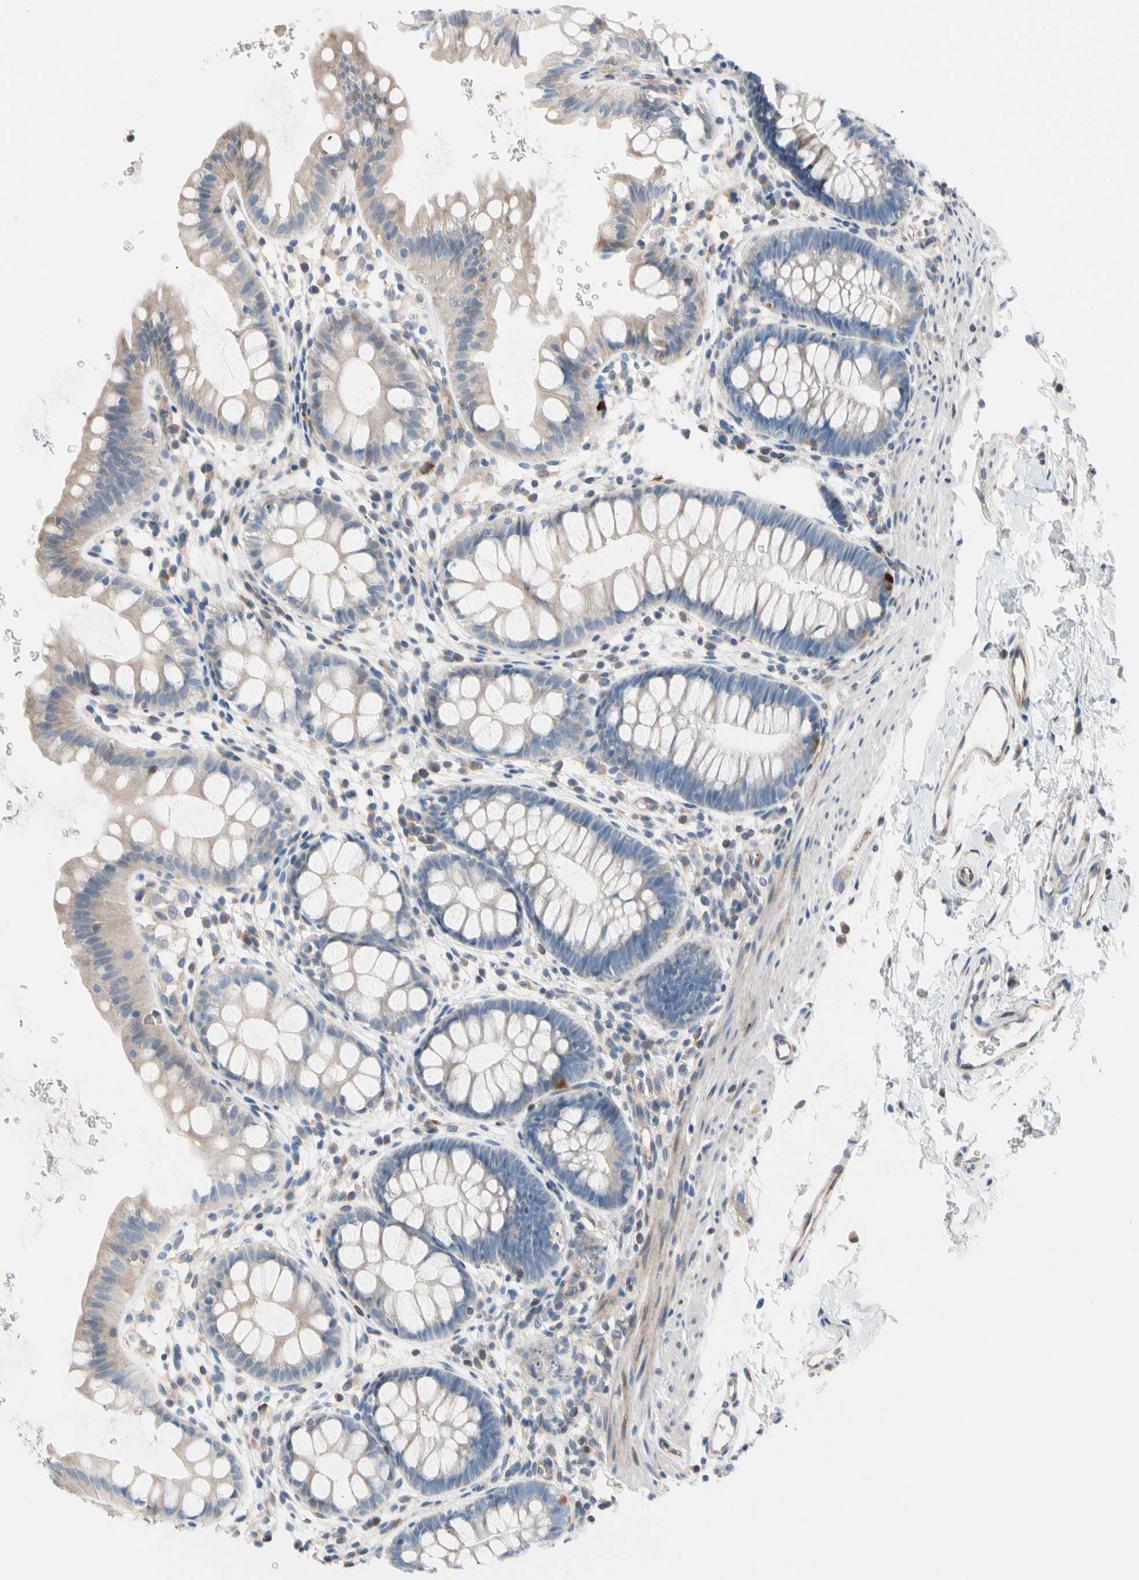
{"staining": {"intensity": "weak", "quantity": "25%-75%", "location": "cytoplasmic/membranous"}, "tissue": "rectum", "cell_type": "Glandular cells", "image_type": "normal", "snomed": [{"axis": "morphology", "description": "Normal tissue, NOS"}, {"axis": "topography", "description": "Rectum"}], "caption": "A histopathology image of rectum stained for a protein exhibits weak cytoplasmic/membranous brown staining in glandular cells. The staining was performed using DAB to visualize the protein expression in brown, while the nuclei were stained in blue with hematoxylin (Magnification: 20x).", "gene": "MAP3K3", "patient": {"sex": "female", "age": 24}}